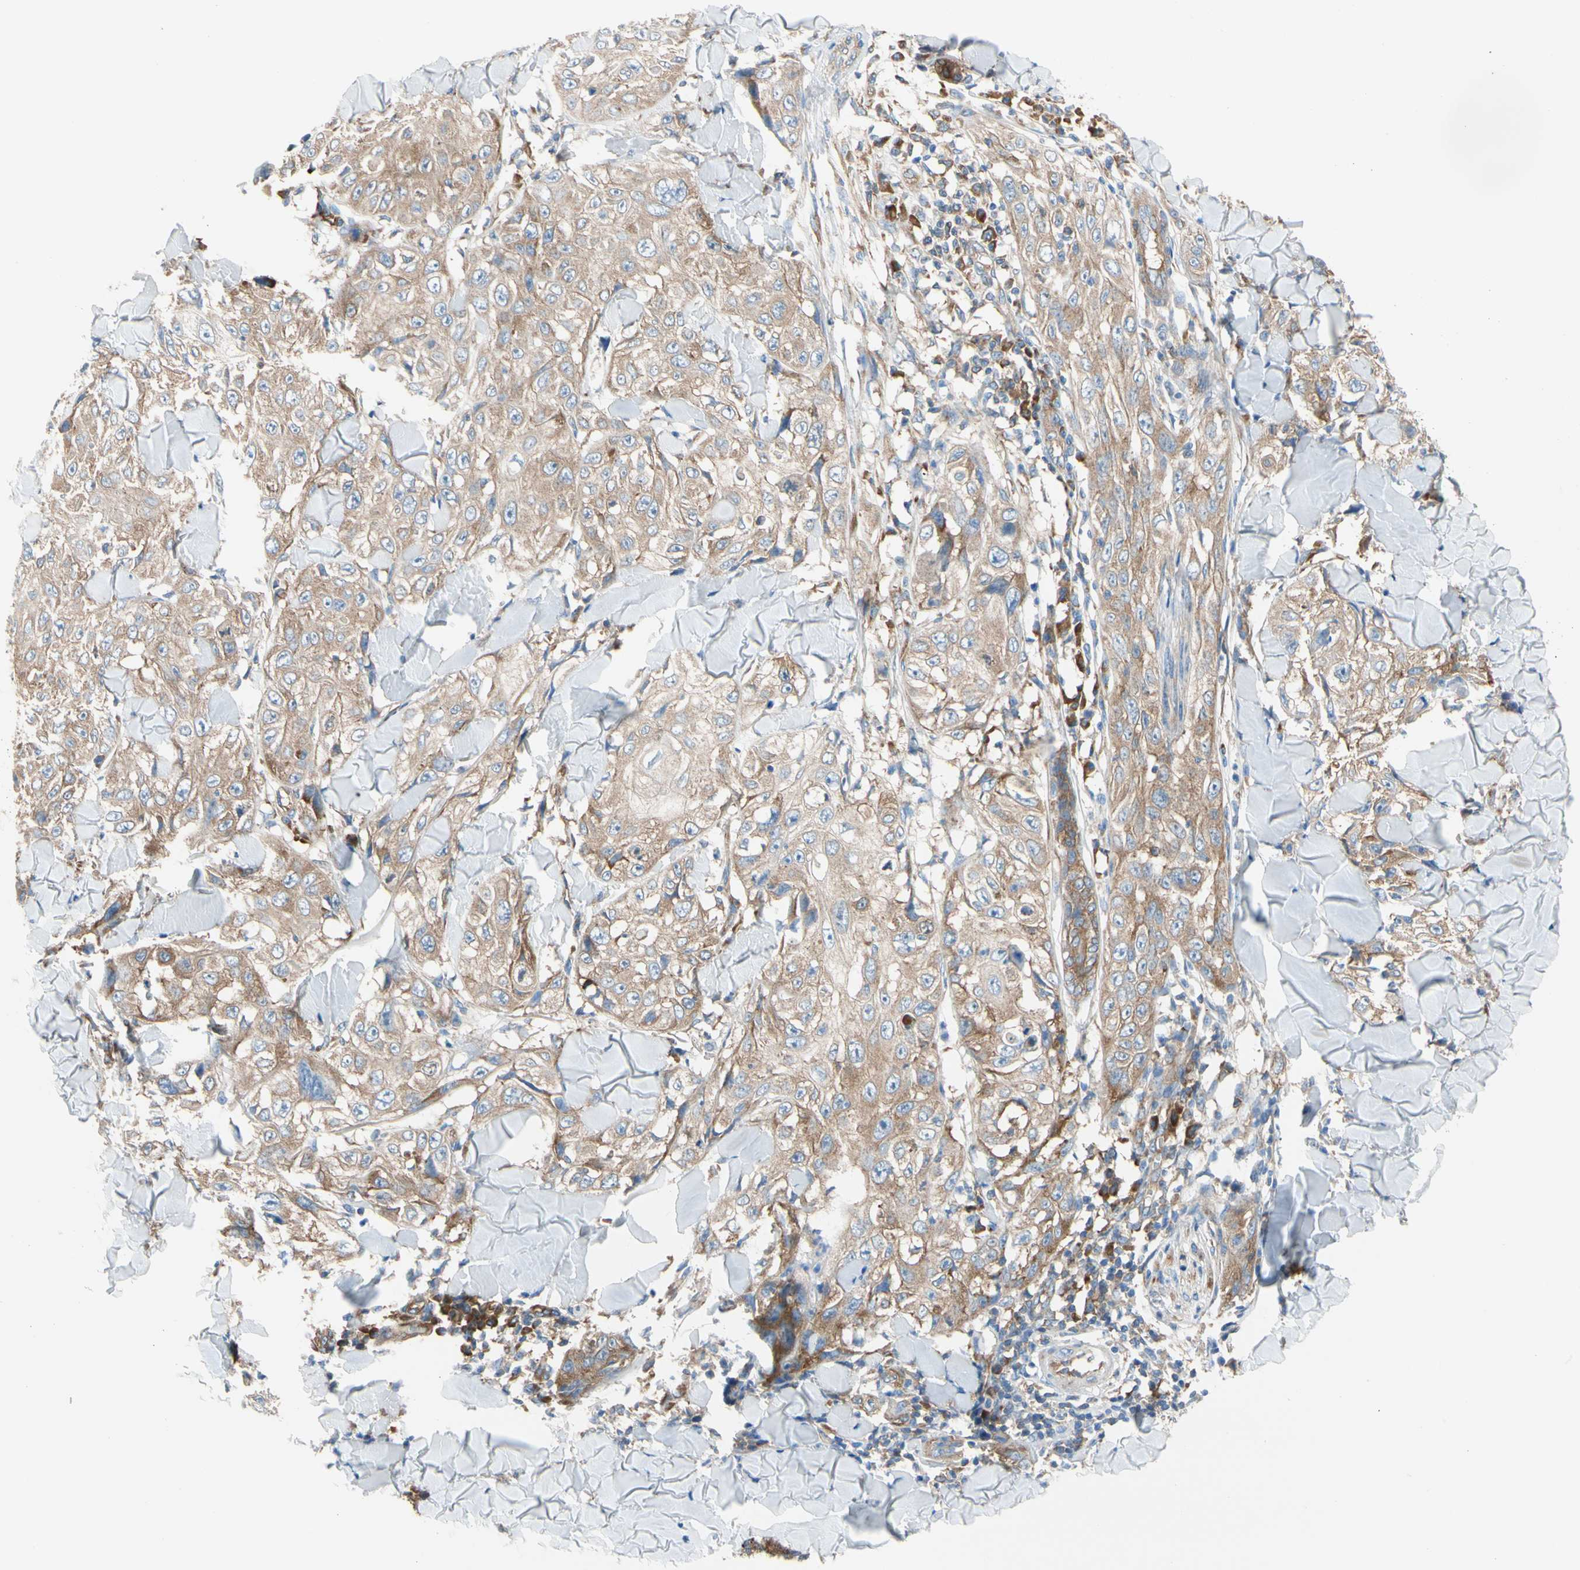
{"staining": {"intensity": "moderate", "quantity": ">75%", "location": "cytoplasmic/membranous"}, "tissue": "skin cancer", "cell_type": "Tumor cells", "image_type": "cancer", "snomed": [{"axis": "morphology", "description": "Squamous cell carcinoma, NOS"}, {"axis": "topography", "description": "Skin"}], "caption": "Protein analysis of squamous cell carcinoma (skin) tissue exhibits moderate cytoplasmic/membranous expression in about >75% of tumor cells.", "gene": "GPHN", "patient": {"sex": "male", "age": 86}}